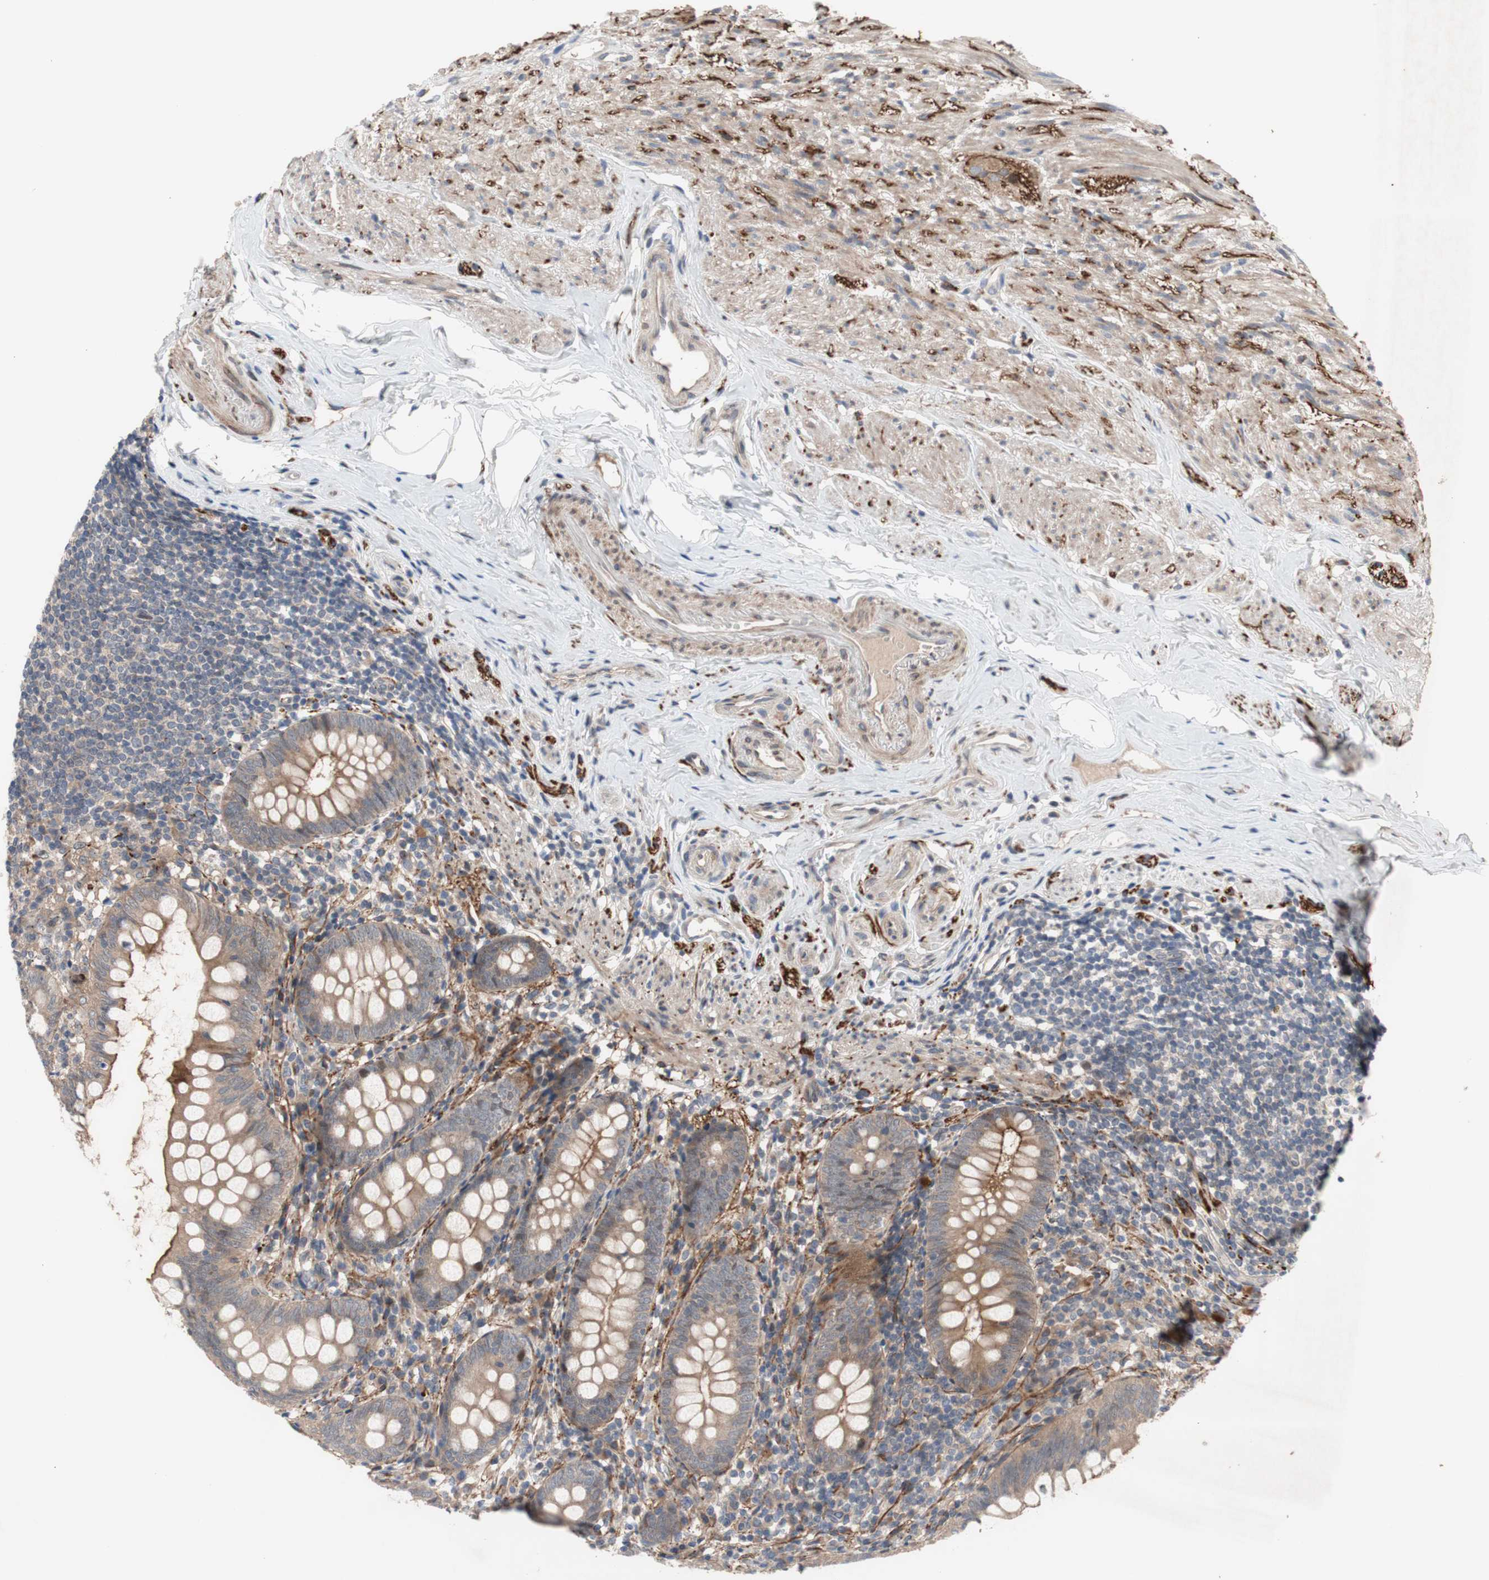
{"staining": {"intensity": "moderate", "quantity": ">75%", "location": "cytoplasmic/membranous"}, "tissue": "appendix", "cell_type": "Glandular cells", "image_type": "normal", "snomed": [{"axis": "morphology", "description": "Normal tissue, NOS"}, {"axis": "topography", "description": "Appendix"}], "caption": "This micrograph reveals immunohistochemistry staining of unremarkable appendix, with medium moderate cytoplasmic/membranous staining in about >75% of glandular cells.", "gene": "OAZ1", "patient": {"sex": "female", "age": 77}}